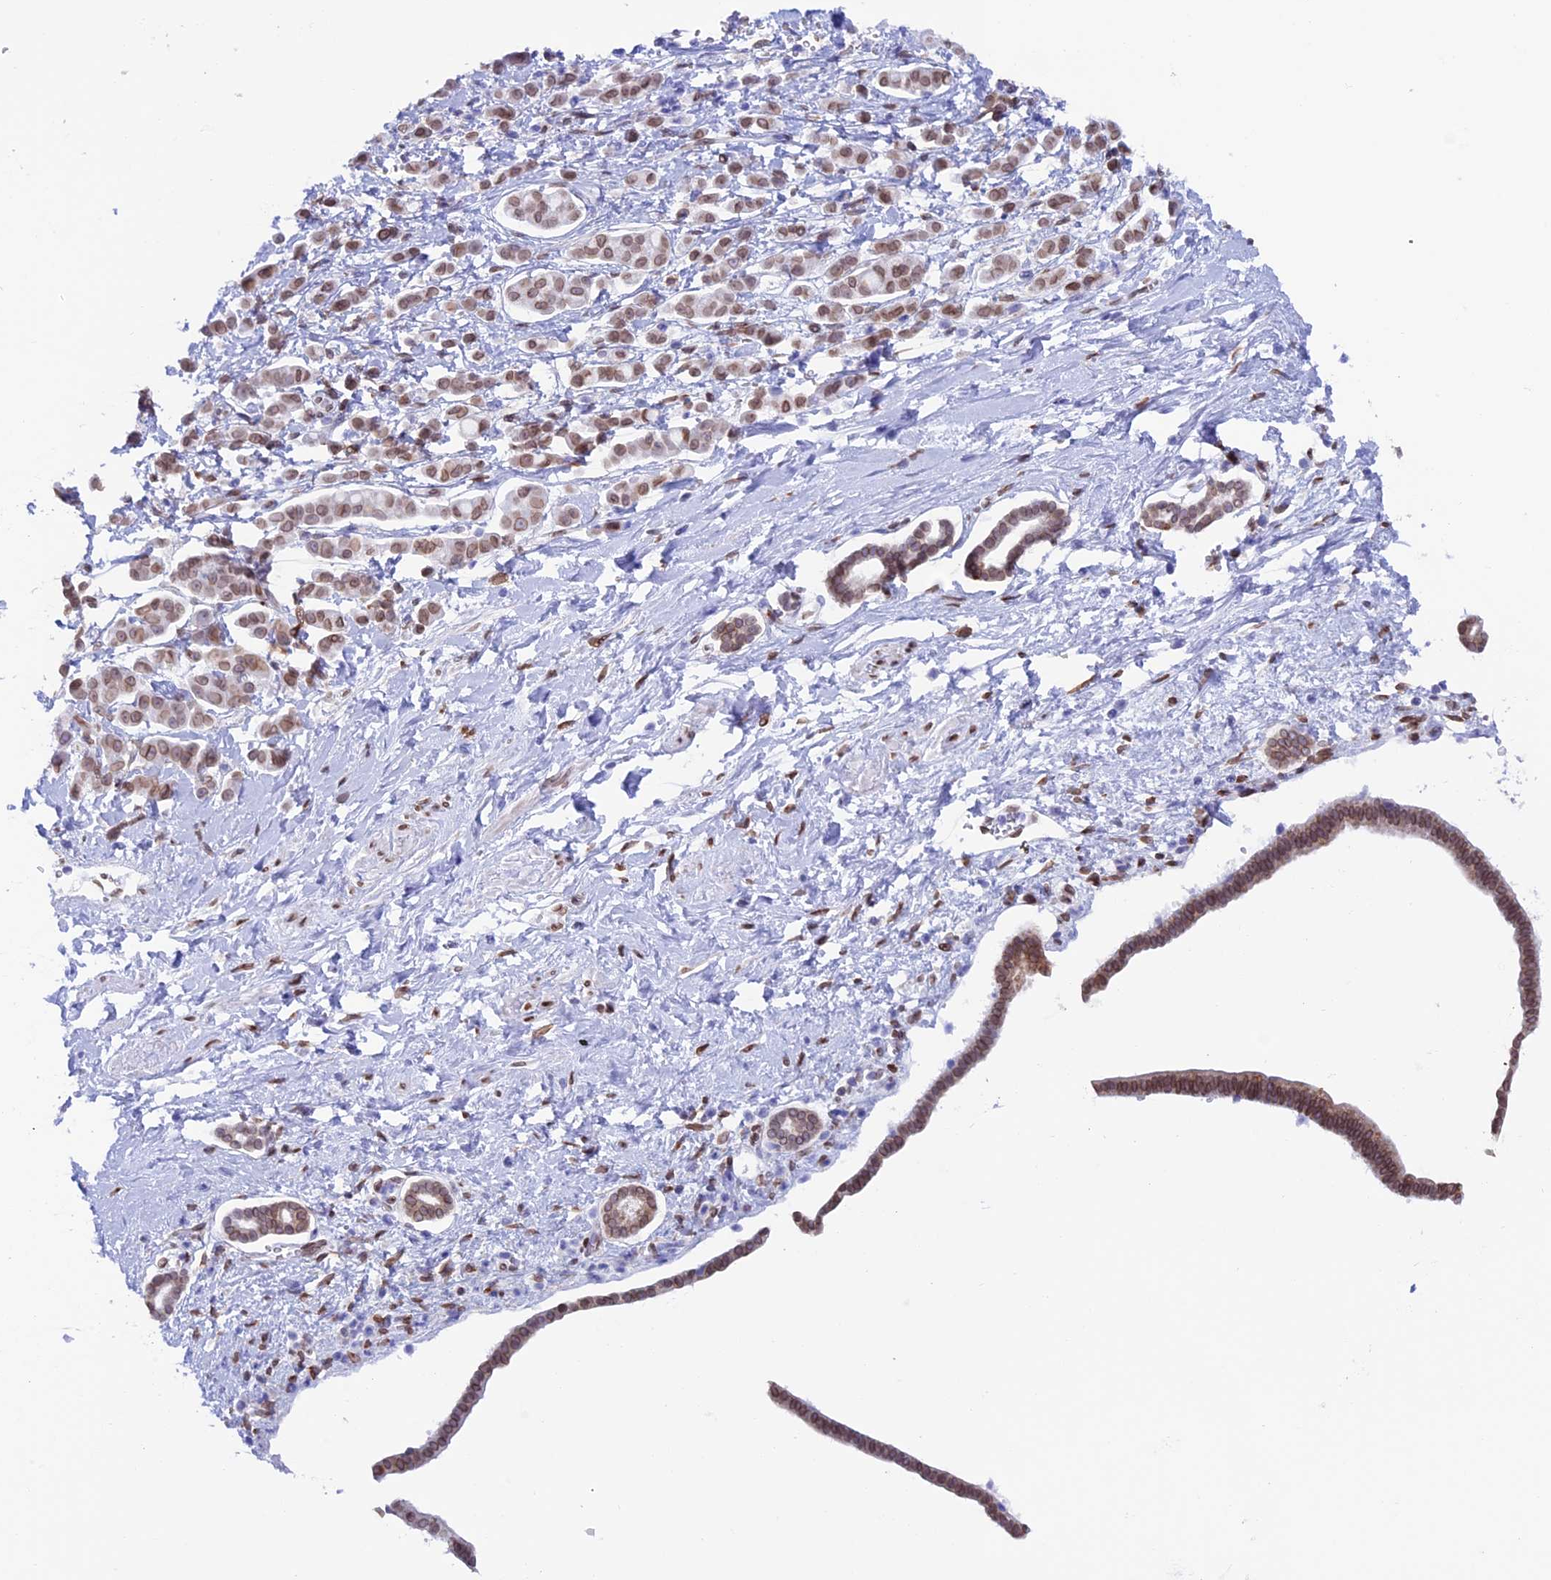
{"staining": {"intensity": "weak", "quantity": ">75%", "location": "nuclear"}, "tissue": "pancreatic cancer", "cell_type": "Tumor cells", "image_type": "cancer", "snomed": [{"axis": "morphology", "description": "Normal tissue, NOS"}, {"axis": "morphology", "description": "Adenocarcinoma, NOS"}, {"axis": "topography", "description": "Pancreas"}], "caption": "Protein staining shows weak nuclear positivity in about >75% of tumor cells in pancreatic cancer (adenocarcinoma). (Brightfield microscopy of DAB IHC at high magnification).", "gene": "TMPRSS7", "patient": {"sex": "female", "age": 64}}